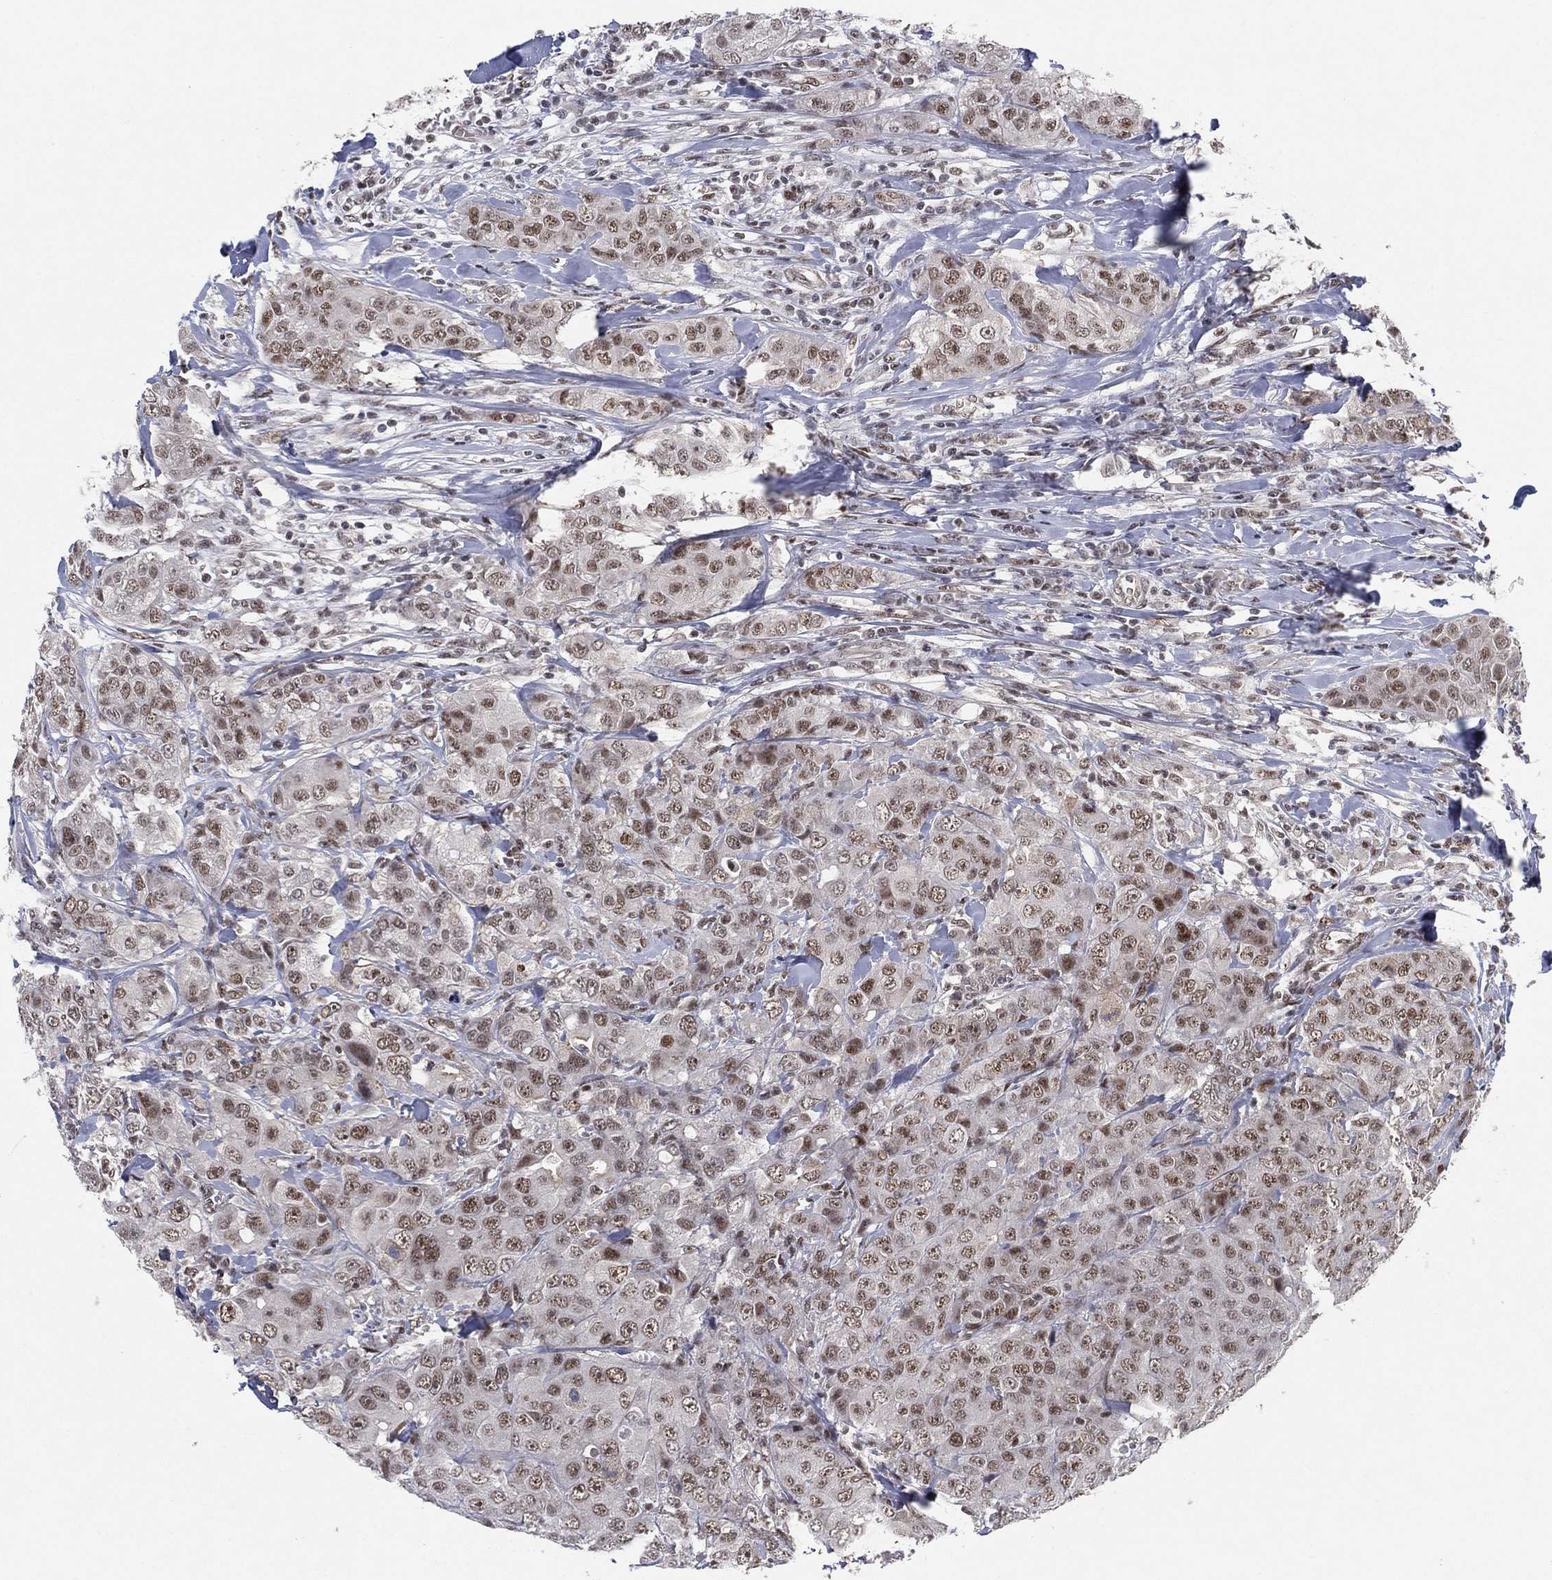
{"staining": {"intensity": "moderate", "quantity": "25%-75%", "location": "nuclear"}, "tissue": "breast cancer", "cell_type": "Tumor cells", "image_type": "cancer", "snomed": [{"axis": "morphology", "description": "Duct carcinoma"}, {"axis": "topography", "description": "Breast"}], "caption": "Immunohistochemistry staining of breast cancer (intraductal carcinoma), which displays medium levels of moderate nuclear positivity in approximately 25%-75% of tumor cells indicating moderate nuclear protein positivity. The staining was performed using DAB (brown) for protein detection and nuclei were counterstained in hematoxylin (blue).", "gene": "DGCR8", "patient": {"sex": "female", "age": 43}}